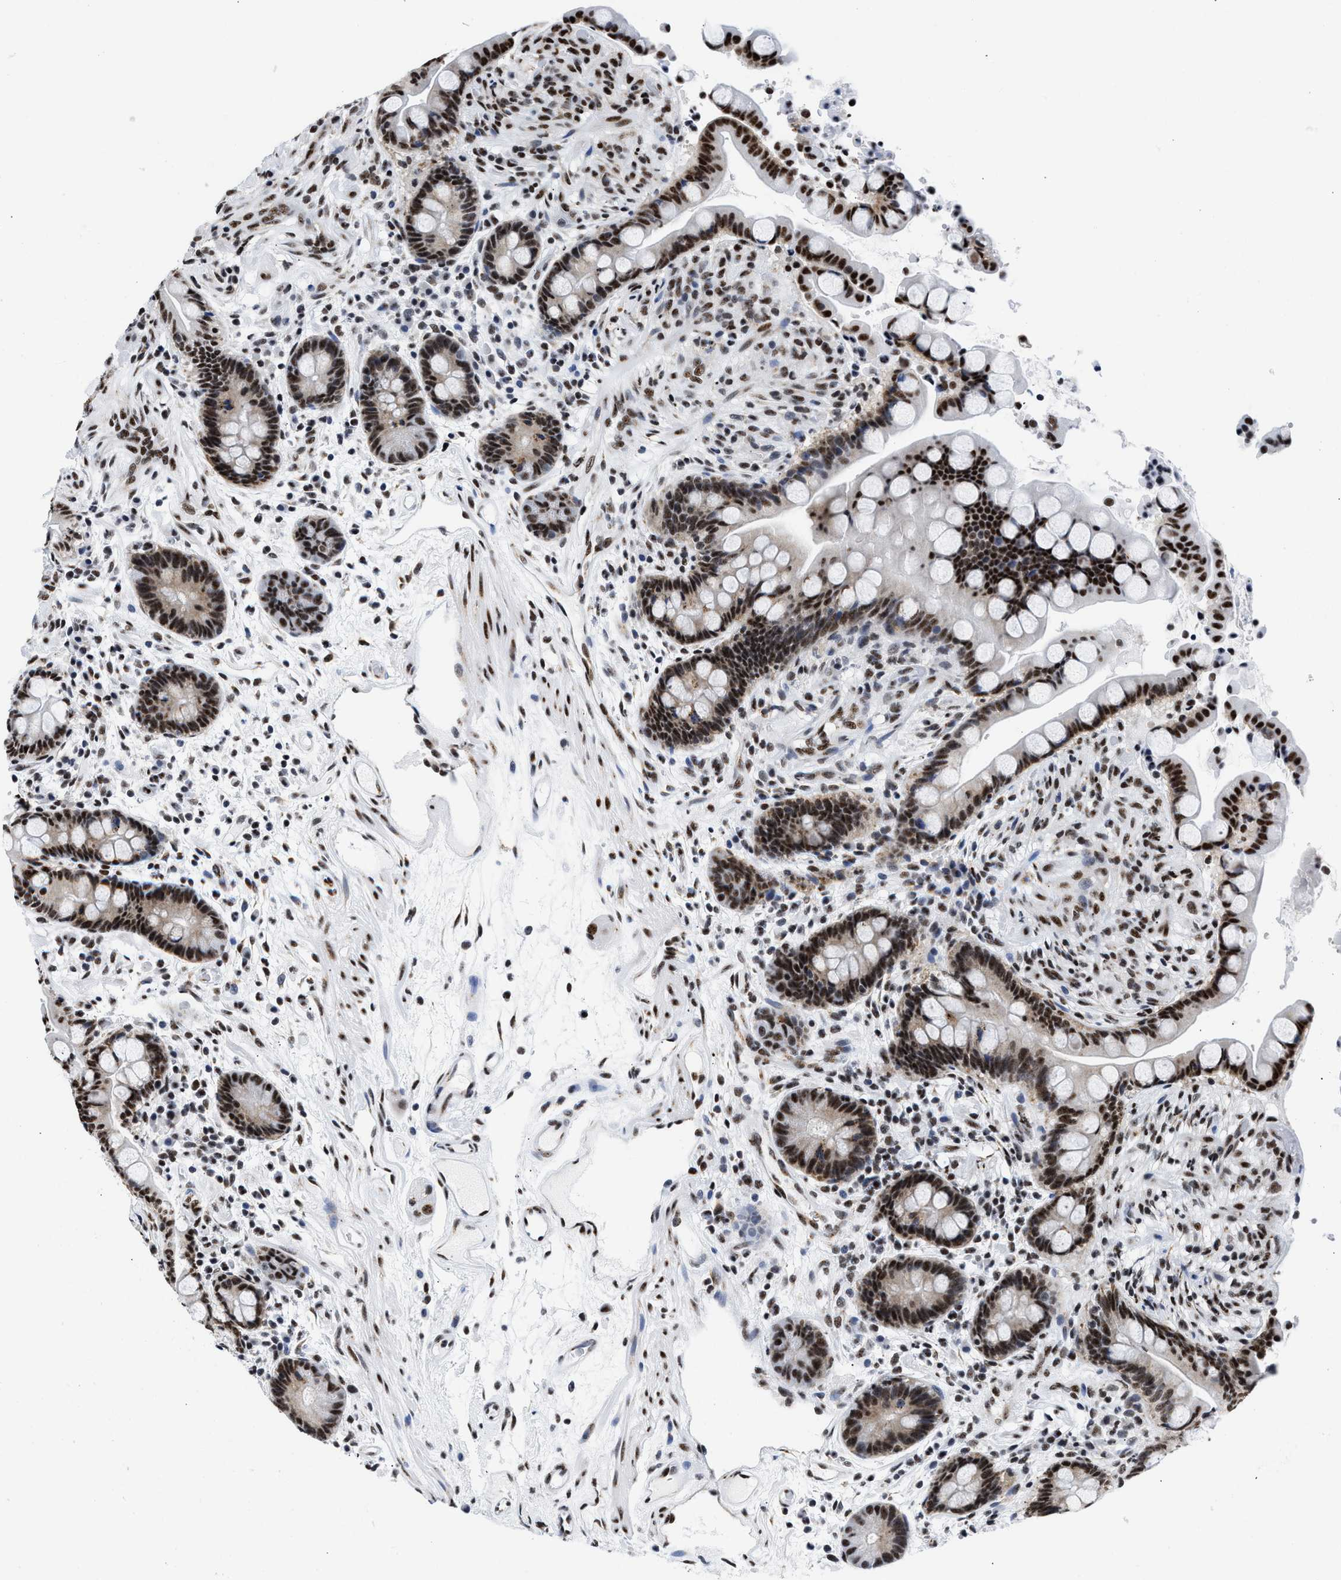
{"staining": {"intensity": "moderate", "quantity": ">75%", "location": "nuclear"}, "tissue": "colon", "cell_type": "Endothelial cells", "image_type": "normal", "snomed": [{"axis": "morphology", "description": "Normal tissue, NOS"}, {"axis": "topography", "description": "Colon"}], "caption": "High-magnification brightfield microscopy of benign colon stained with DAB (3,3'-diaminobenzidine) (brown) and counterstained with hematoxylin (blue). endothelial cells exhibit moderate nuclear positivity is seen in about>75% of cells. (Stains: DAB in brown, nuclei in blue, Microscopy: brightfield microscopy at high magnification).", "gene": "RBM8A", "patient": {"sex": "male", "age": 73}}